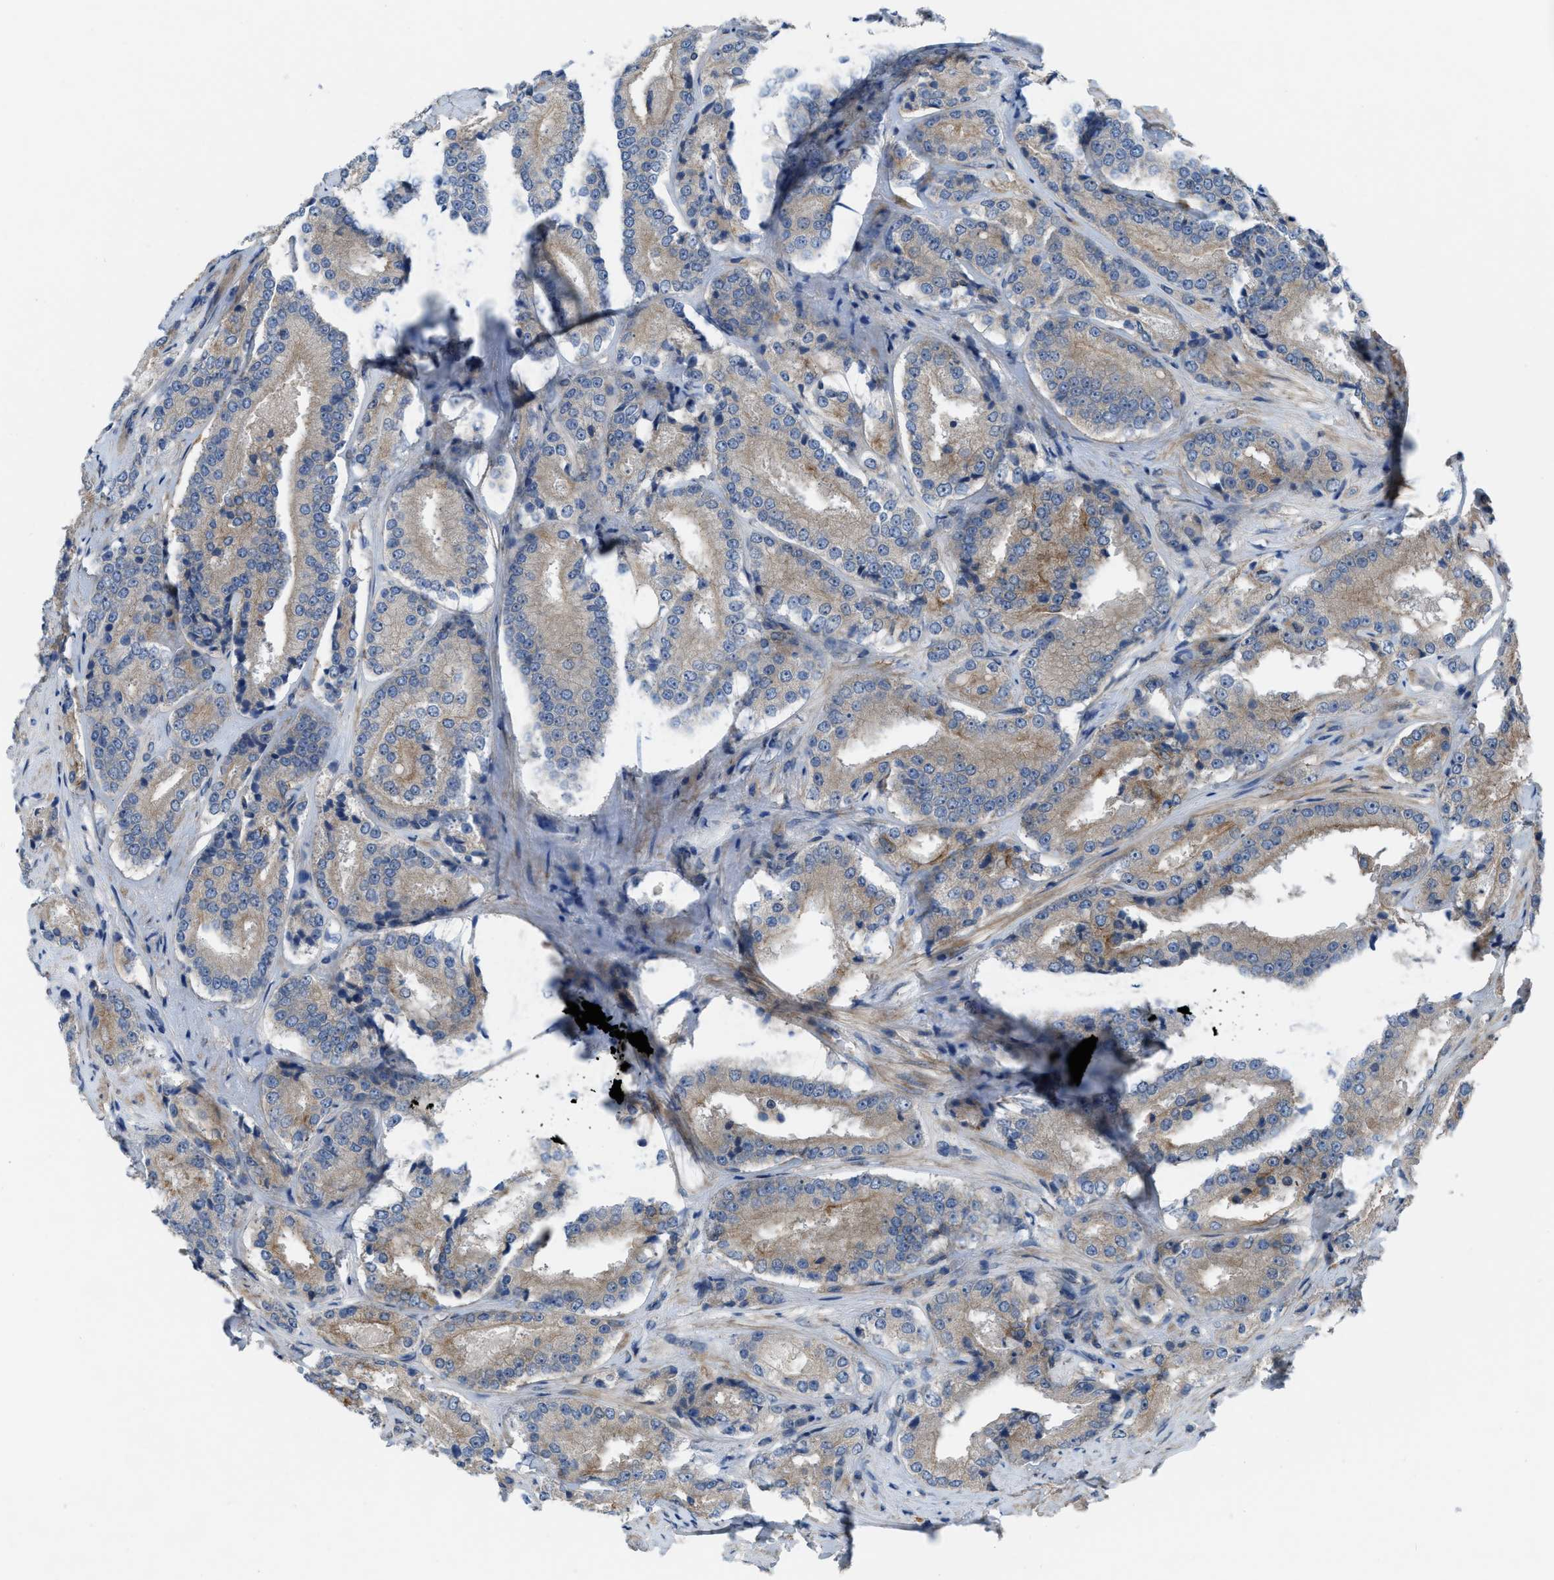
{"staining": {"intensity": "moderate", "quantity": ">75%", "location": "cytoplasmic/membranous"}, "tissue": "prostate cancer", "cell_type": "Tumor cells", "image_type": "cancer", "snomed": [{"axis": "morphology", "description": "Adenocarcinoma, High grade"}, {"axis": "topography", "description": "Prostate"}], "caption": "Prostate cancer (adenocarcinoma (high-grade)) was stained to show a protein in brown. There is medium levels of moderate cytoplasmic/membranous staining in about >75% of tumor cells.", "gene": "MYO18A", "patient": {"sex": "male", "age": 65}}